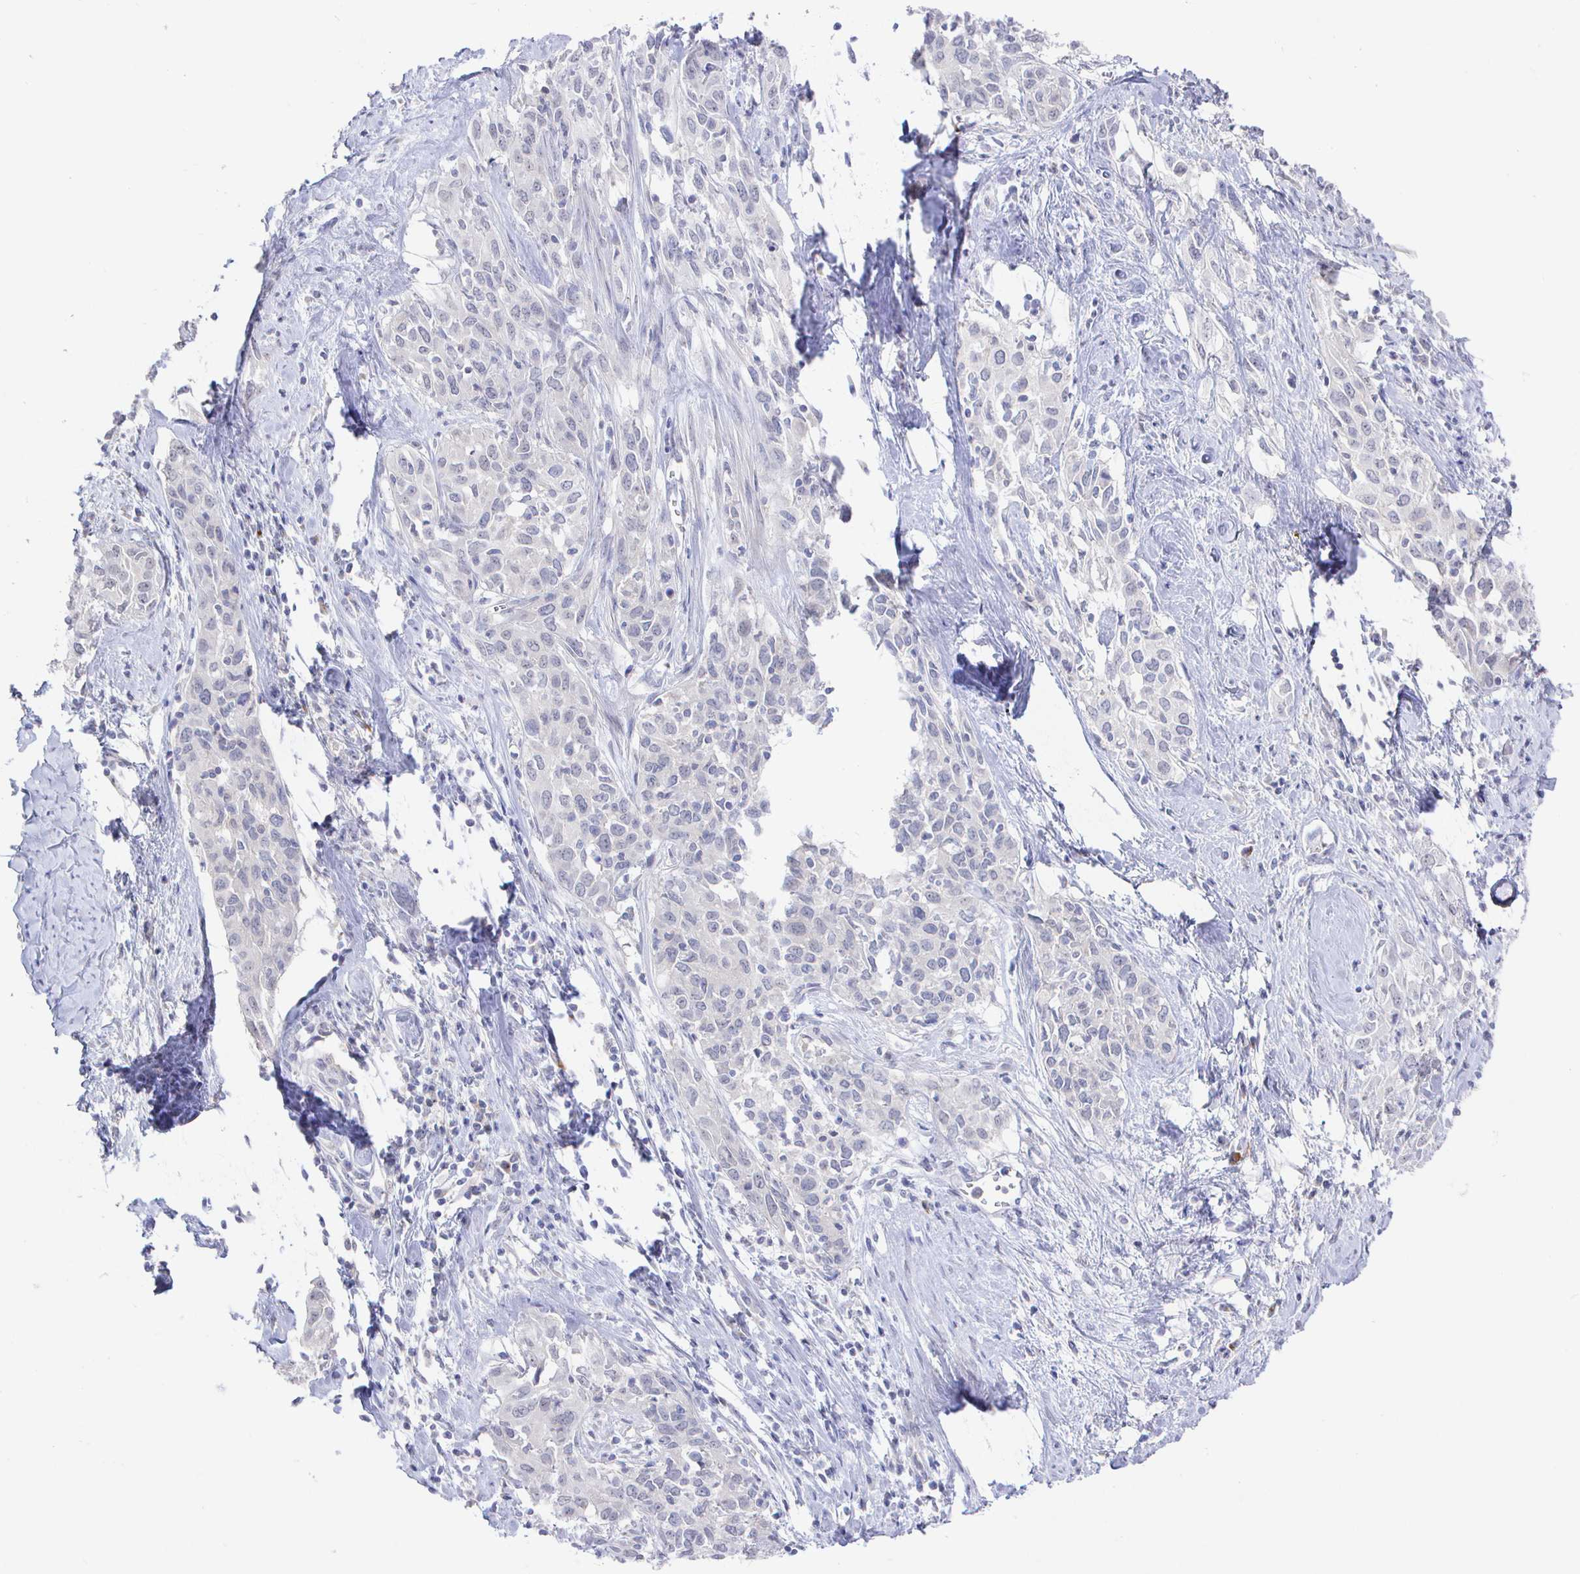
{"staining": {"intensity": "negative", "quantity": "none", "location": "none"}, "tissue": "cervical cancer", "cell_type": "Tumor cells", "image_type": "cancer", "snomed": [{"axis": "morphology", "description": "Squamous cell carcinoma, NOS"}, {"axis": "topography", "description": "Cervix"}], "caption": "Micrograph shows no protein staining in tumor cells of squamous cell carcinoma (cervical) tissue.", "gene": "LRRC23", "patient": {"sex": "female", "age": 51}}